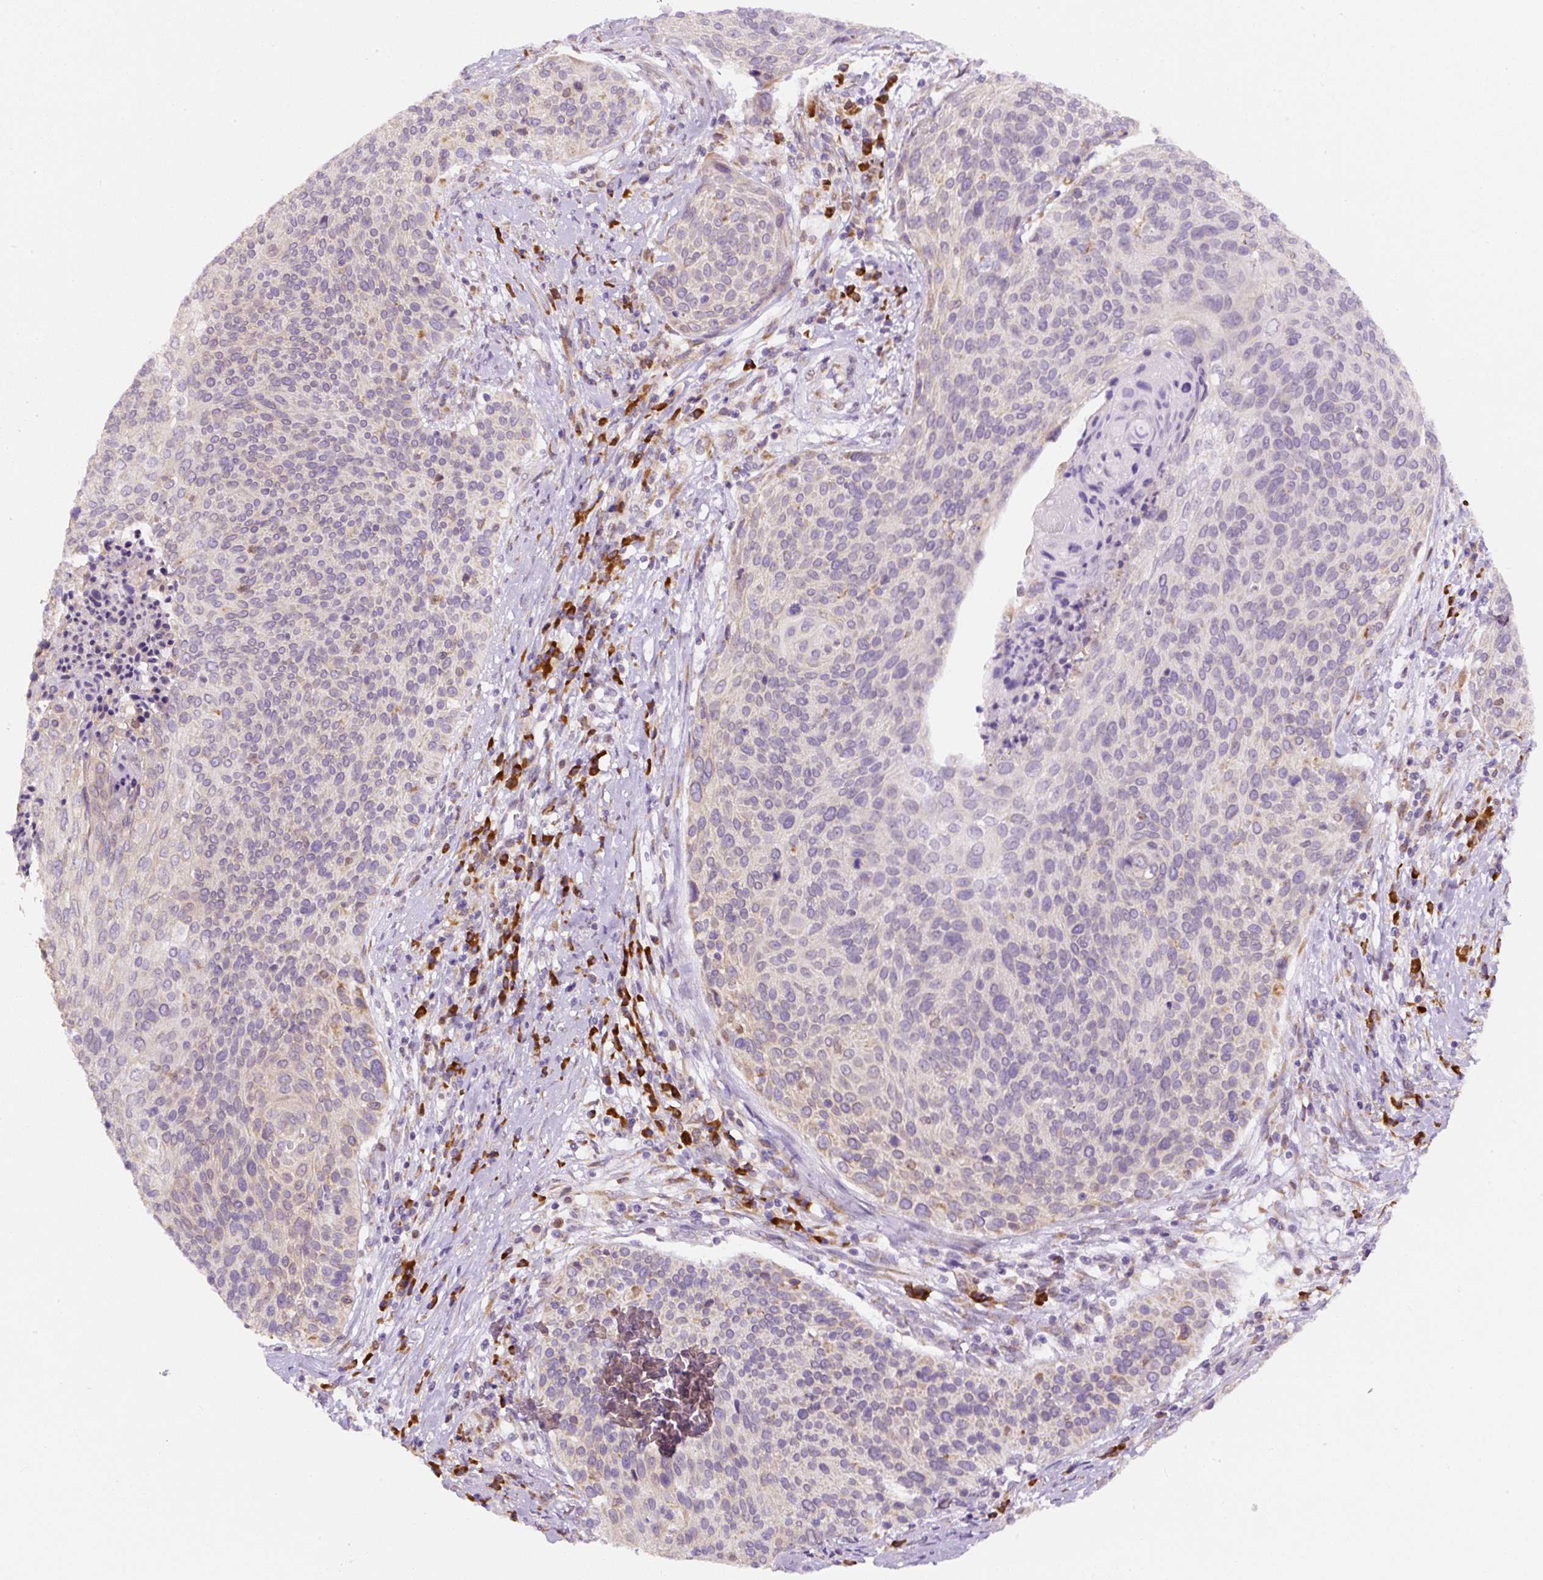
{"staining": {"intensity": "weak", "quantity": "<25%", "location": "cytoplasmic/membranous"}, "tissue": "cervical cancer", "cell_type": "Tumor cells", "image_type": "cancer", "snomed": [{"axis": "morphology", "description": "Squamous cell carcinoma, NOS"}, {"axis": "topography", "description": "Cervix"}], "caption": "DAB immunohistochemical staining of cervical squamous cell carcinoma shows no significant expression in tumor cells.", "gene": "DDOST", "patient": {"sex": "female", "age": 31}}